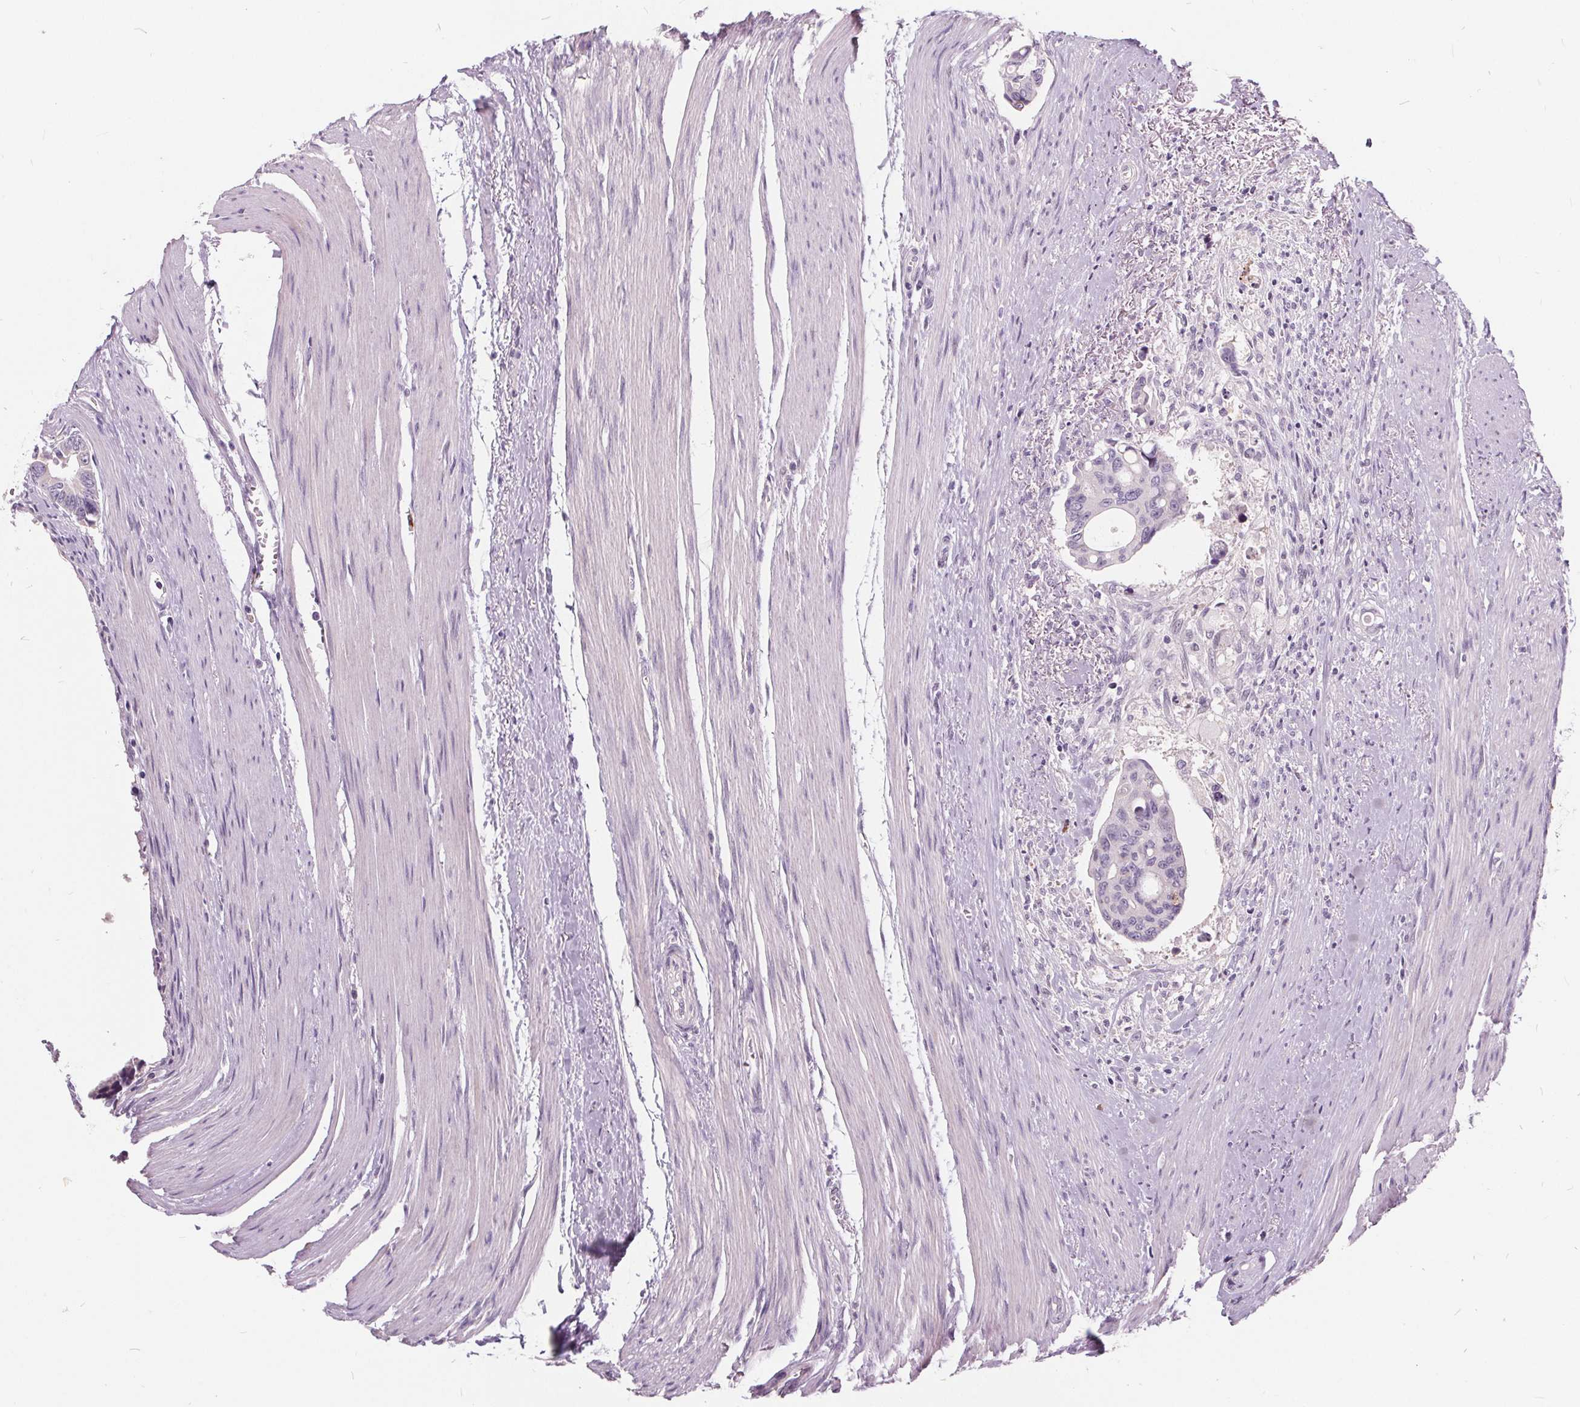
{"staining": {"intensity": "negative", "quantity": "none", "location": "none"}, "tissue": "colorectal cancer", "cell_type": "Tumor cells", "image_type": "cancer", "snomed": [{"axis": "morphology", "description": "Adenocarcinoma, NOS"}, {"axis": "topography", "description": "Rectum"}], "caption": "Micrograph shows no protein positivity in tumor cells of colorectal adenocarcinoma tissue.", "gene": "HAAO", "patient": {"sex": "male", "age": 76}}